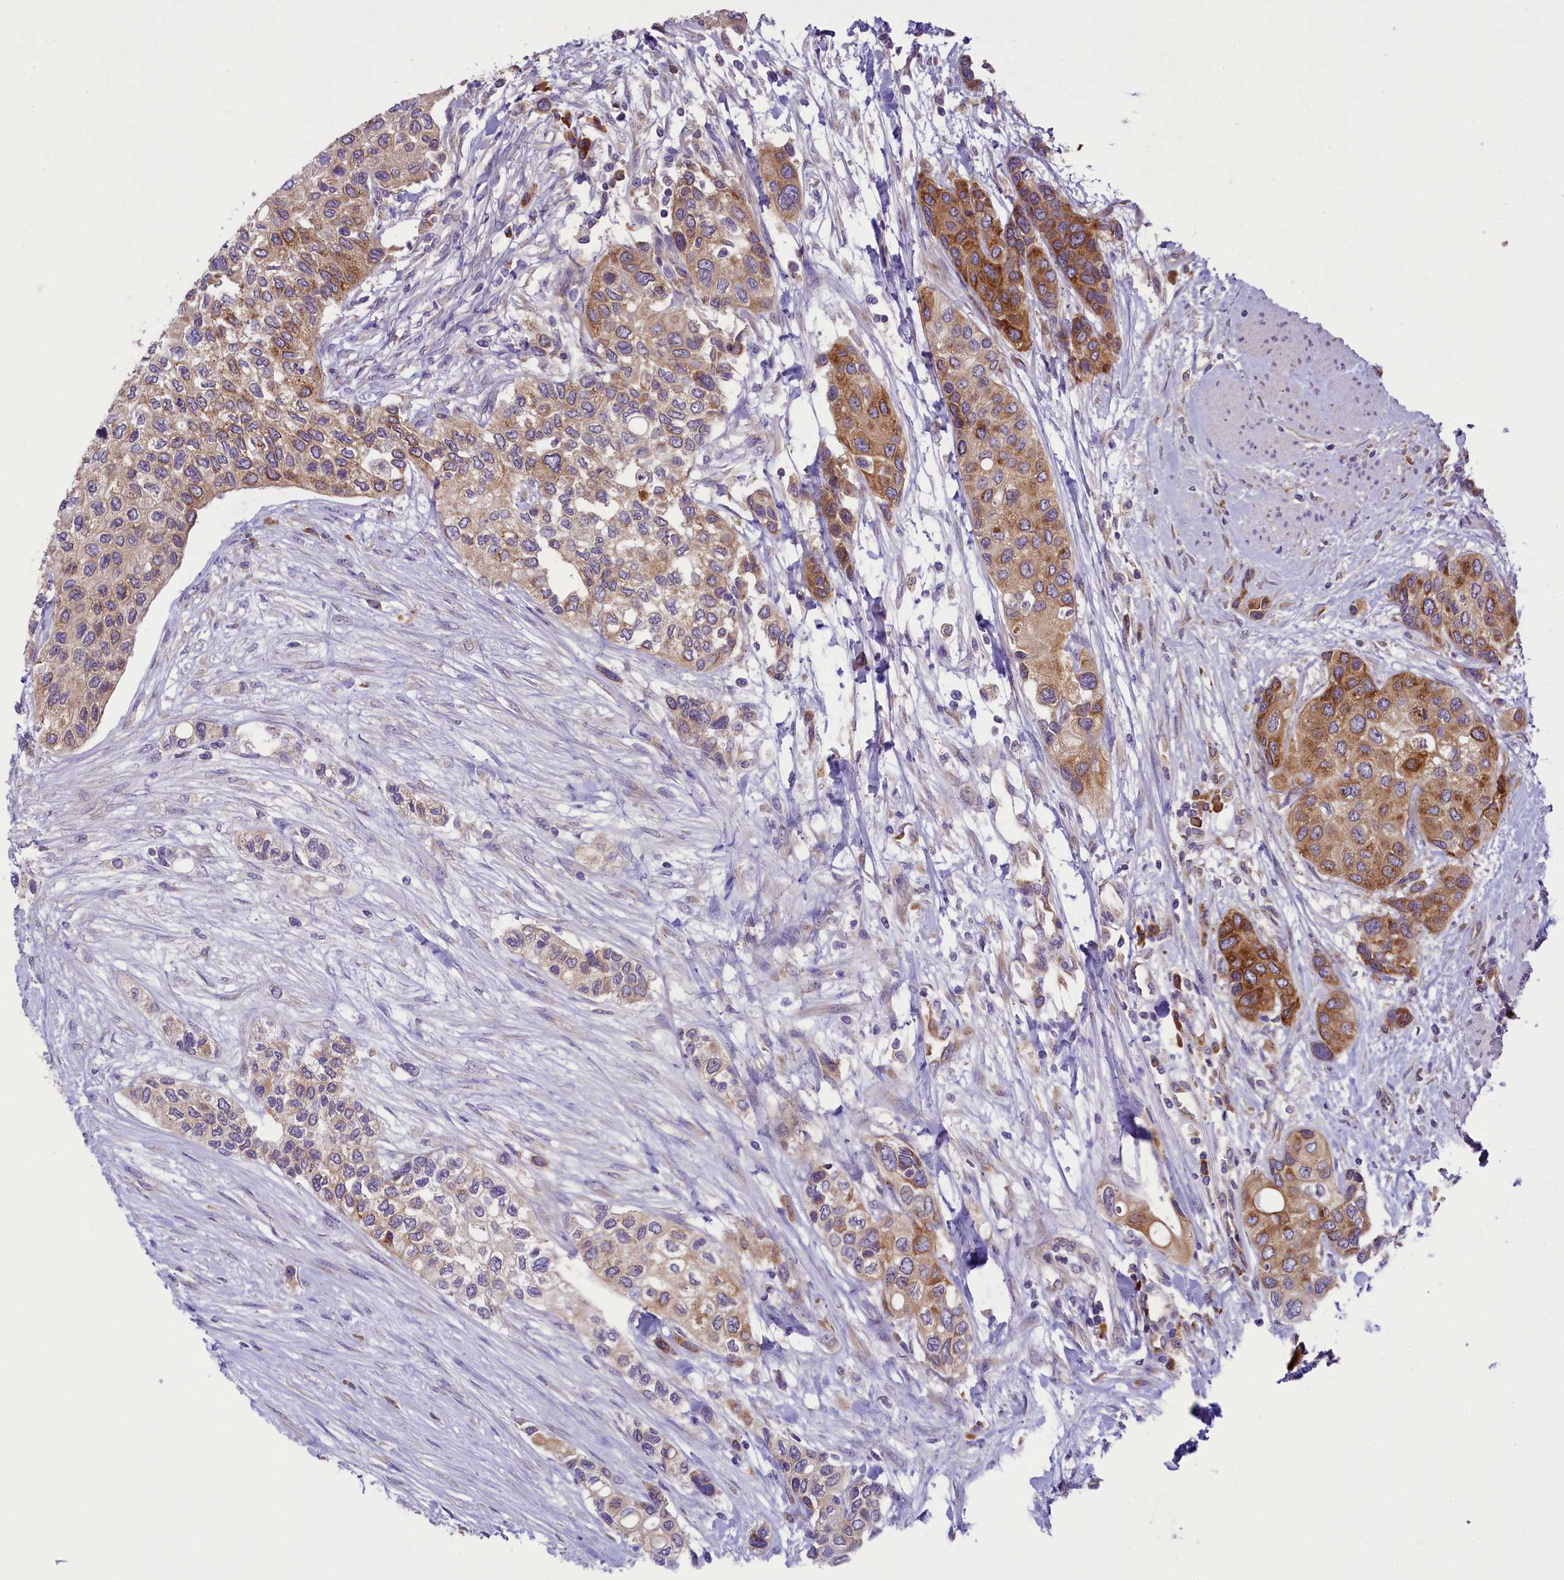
{"staining": {"intensity": "moderate", "quantity": "25%-75%", "location": "cytoplasmic/membranous"}, "tissue": "urothelial cancer", "cell_type": "Tumor cells", "image_type": "cancer", "snomed": [{"axis": "morphology", "description": "Normal tissue, NOS"}, {"axis": "morphology", "description": "Urothelial carcinoma, High grade"}, {"axis": "topography", "description": "Vascular tissue"}, {"axis": "topography", "description": "Urinary bladder"}], "caption": "IHC photomicrograph of urothelial cancer stained for a protein (brown), which demonstrates medium levels of moderate cytoplasmic/membranous expression in approximately 25%-75% of tumor cells.", "gene": "LARP4", "patient": {"sex": "female", "age": 56}}